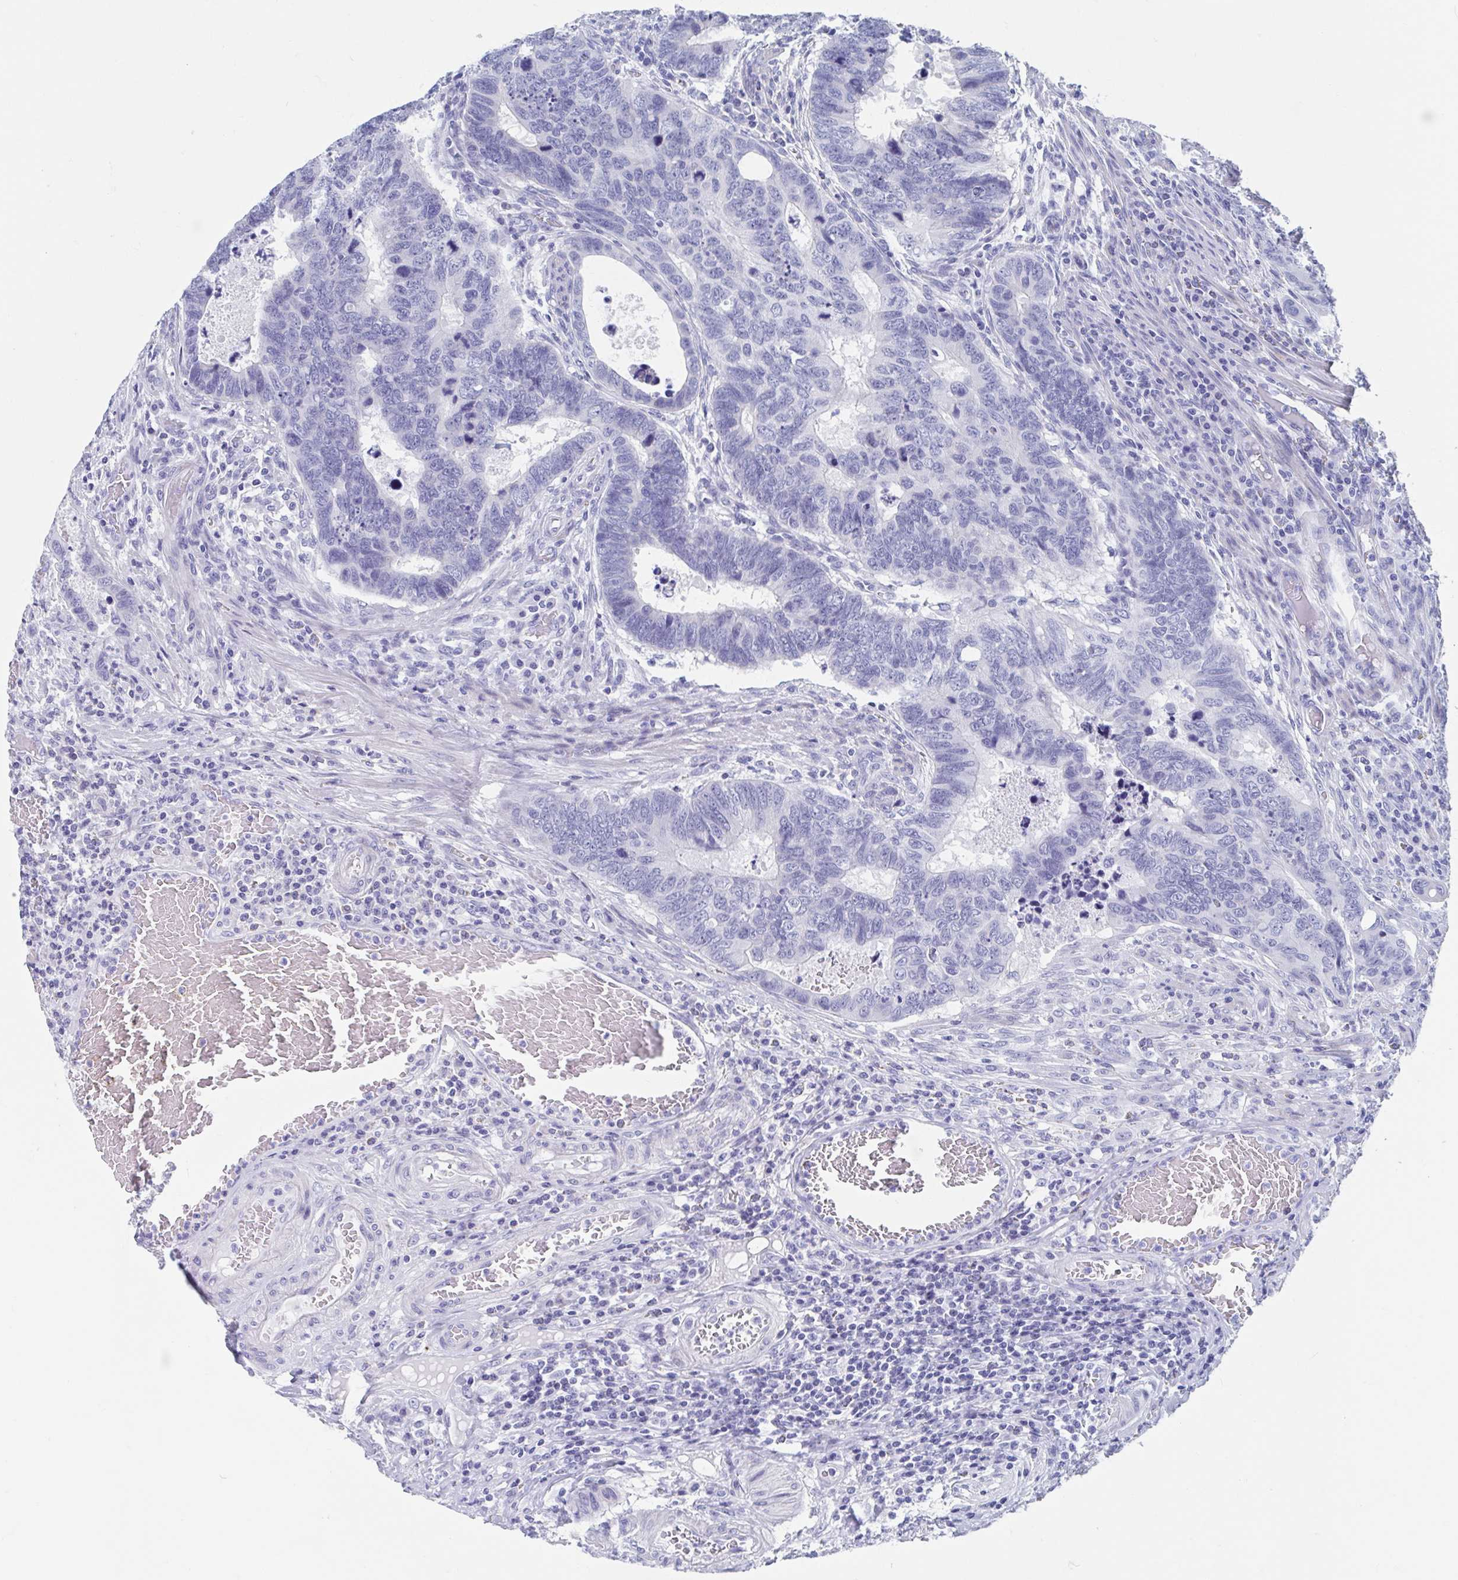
{"staining": {"intensity": "negative", "quantity": "none", "location": "none"}, "tissue": "colorectal cancer", "cell_type": "Tumor cells", "image_type": "cancer", "snomed": [{"axis": "morphology", "description": "Adenocarcinoma, NOS"}, {"axis": "topography", "description": "Colon"}], "caption": "DAB (3,3'-diaminobenzidine) immunohistochemical staining of adenocarcinoma (colorectal) displays no significant positivity in tumor cells.", "gene": "SHCBP1L", "patient": {"sex": "male", "age": 62}}